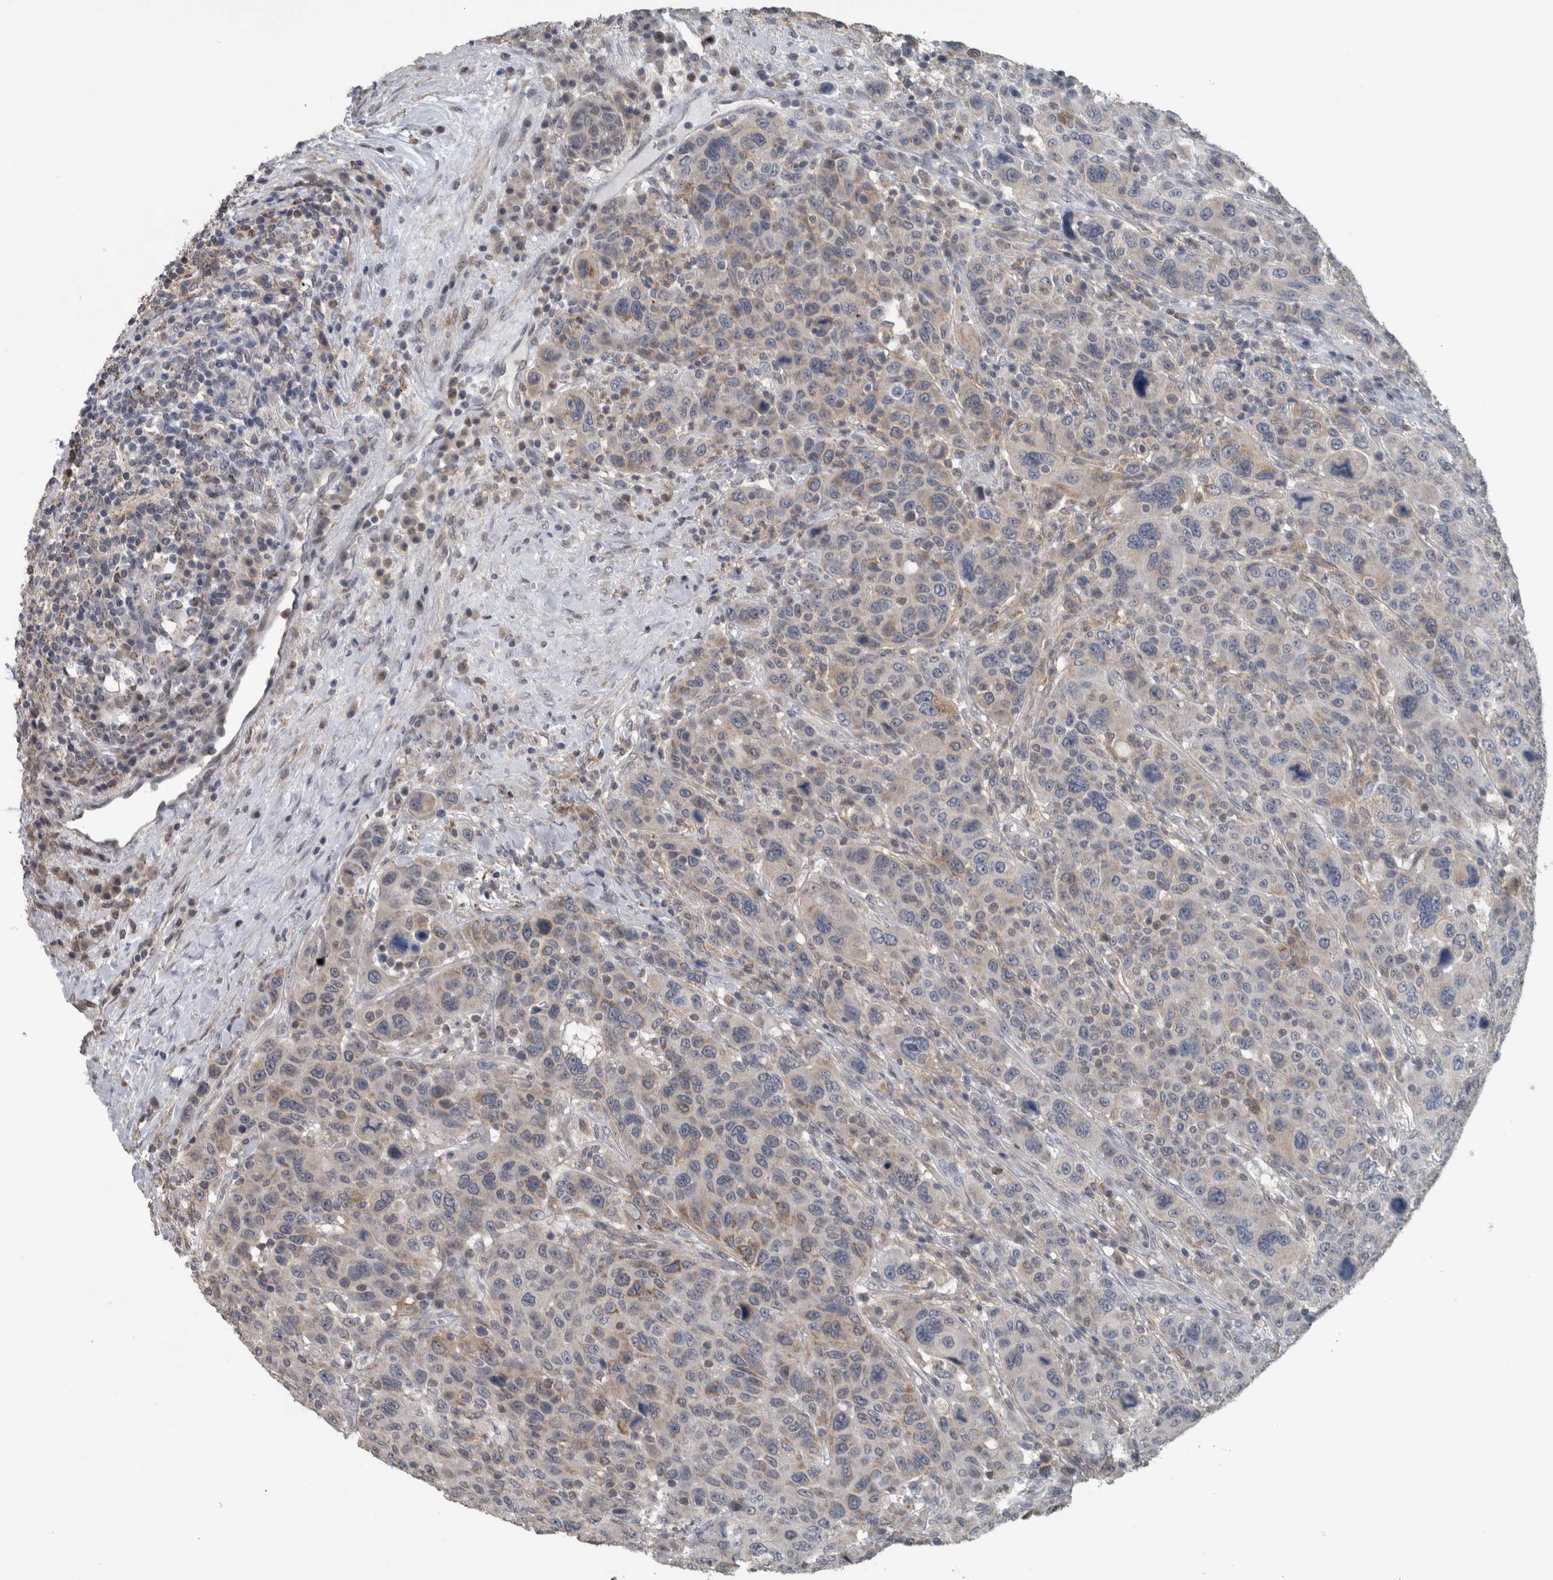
{"staining": {"intensity": "weak", "quantity": "25%-75%", "location": "cytoplasmic/membranous"}, "tissue": "breast cancer", "cell_type": "Tumor cells", "image_type": "cancer", "snomed": [{"axis": "morphology", "description": "Duct carcinoma"}, {"axis": "topography", "description": "Breast"}], "caption": "The immunohistochemical stain labels weak cytoplasmic/membranous staining in tumor cells of breast infiltrating ductal carcinoma tissue.", "gene": "ACSF2", "patient": {"sex": "female", "age": 37}}